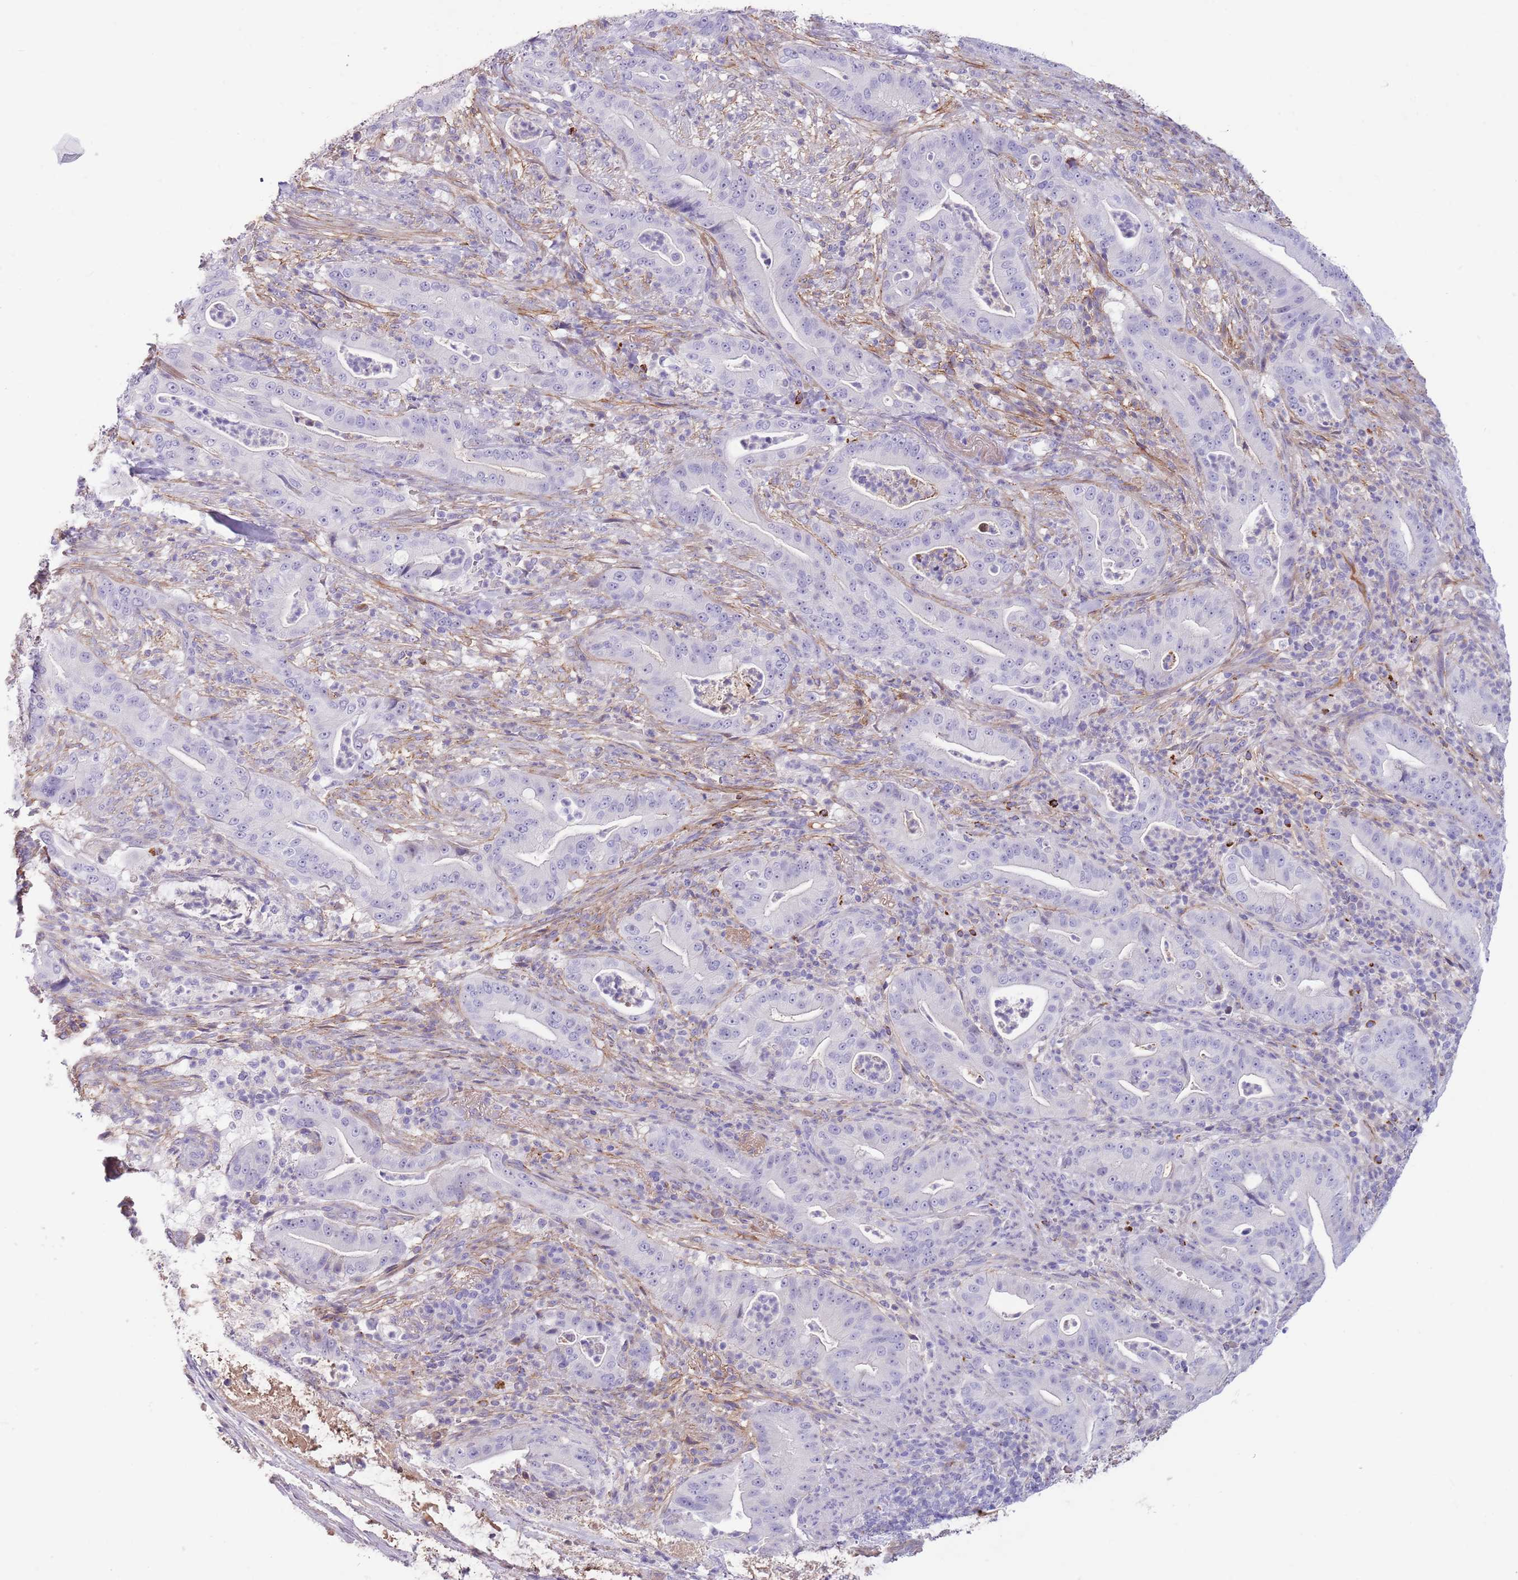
{"staining": {"intensity": "moderate", "quantity": "<25%", "location": "cytoplasmic/membranous"}, "tissue": "pancreatic cancer", "cell_type": "Tumor cells", "image_type": "cancer", "snomed": [{"axis": "morphology", "description": "Adenocarcinoma, NOS"}, {"axis": "topography", "description": "Pancreas"}], "caption": "DAB immunohistochemical staining of pancreatic adenocarcinoma exhibits moderate cytoplasmic/membranous protein positivity in about <25% of tumor cells.", "gene": "LEPROTL1", "patient": {"sex": "male", "age": 71}}